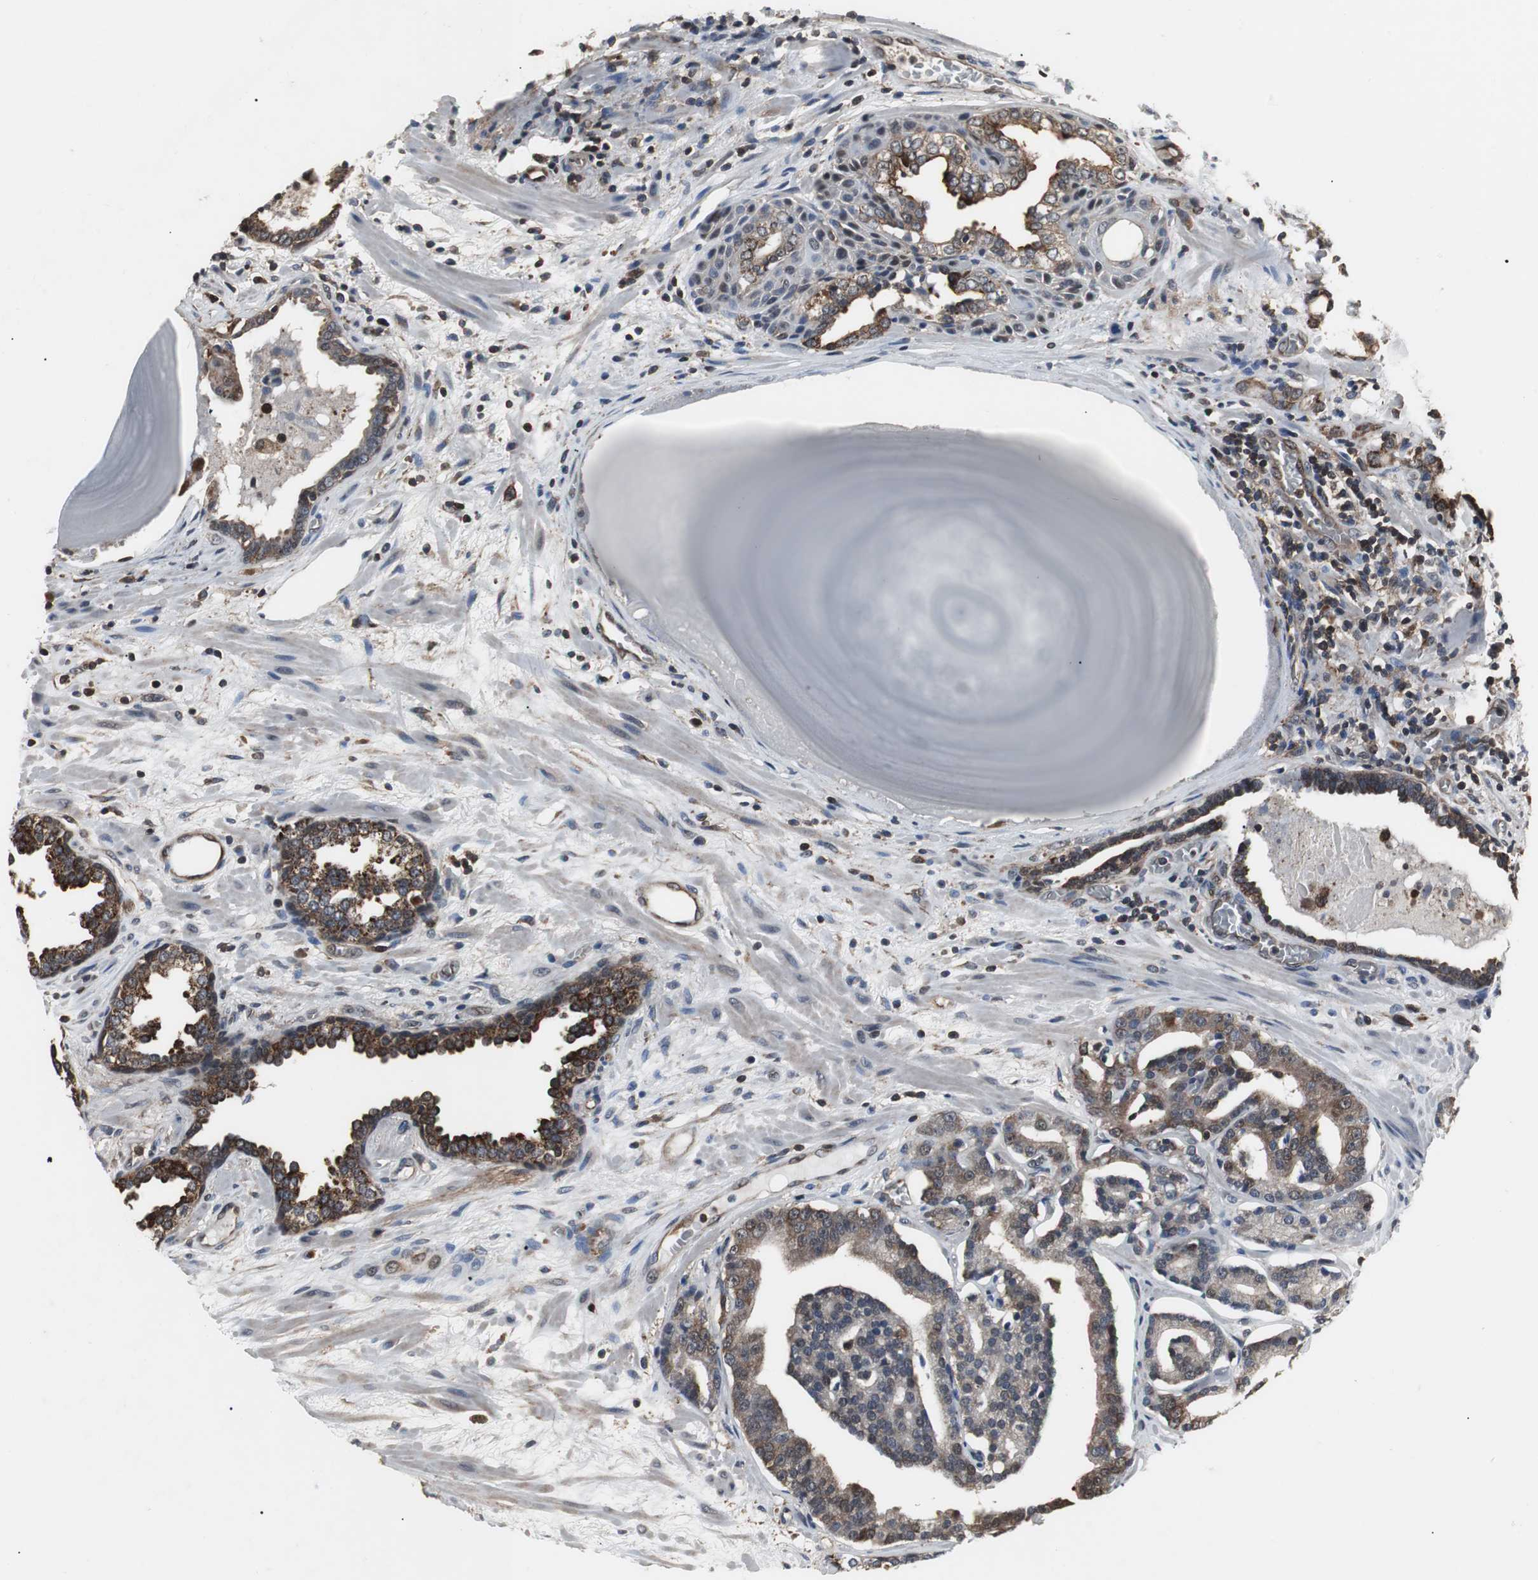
{"staining": {"intensity": "strong", "quantity": ">75%", "location": "cytoplasmic/membranous"}, "tissue": "prostate cancer", "cell_type": "Tumor cells", "image_type": "cancer", "snomed": [{"axis": "morphology", "description": "Adenocarcinoma, Low grade"}, {"axis": "topography", "description": "Prostate"}], "caption": "The micrograph demonstrates a brown stain indicating the presence of a protein in the cytoplasmic/membranous of tumor cells in prostate adenocarcinoma (low-grade).", "gene": "ZSCAN22", "patient": {"sex": "male", "age": 63}}